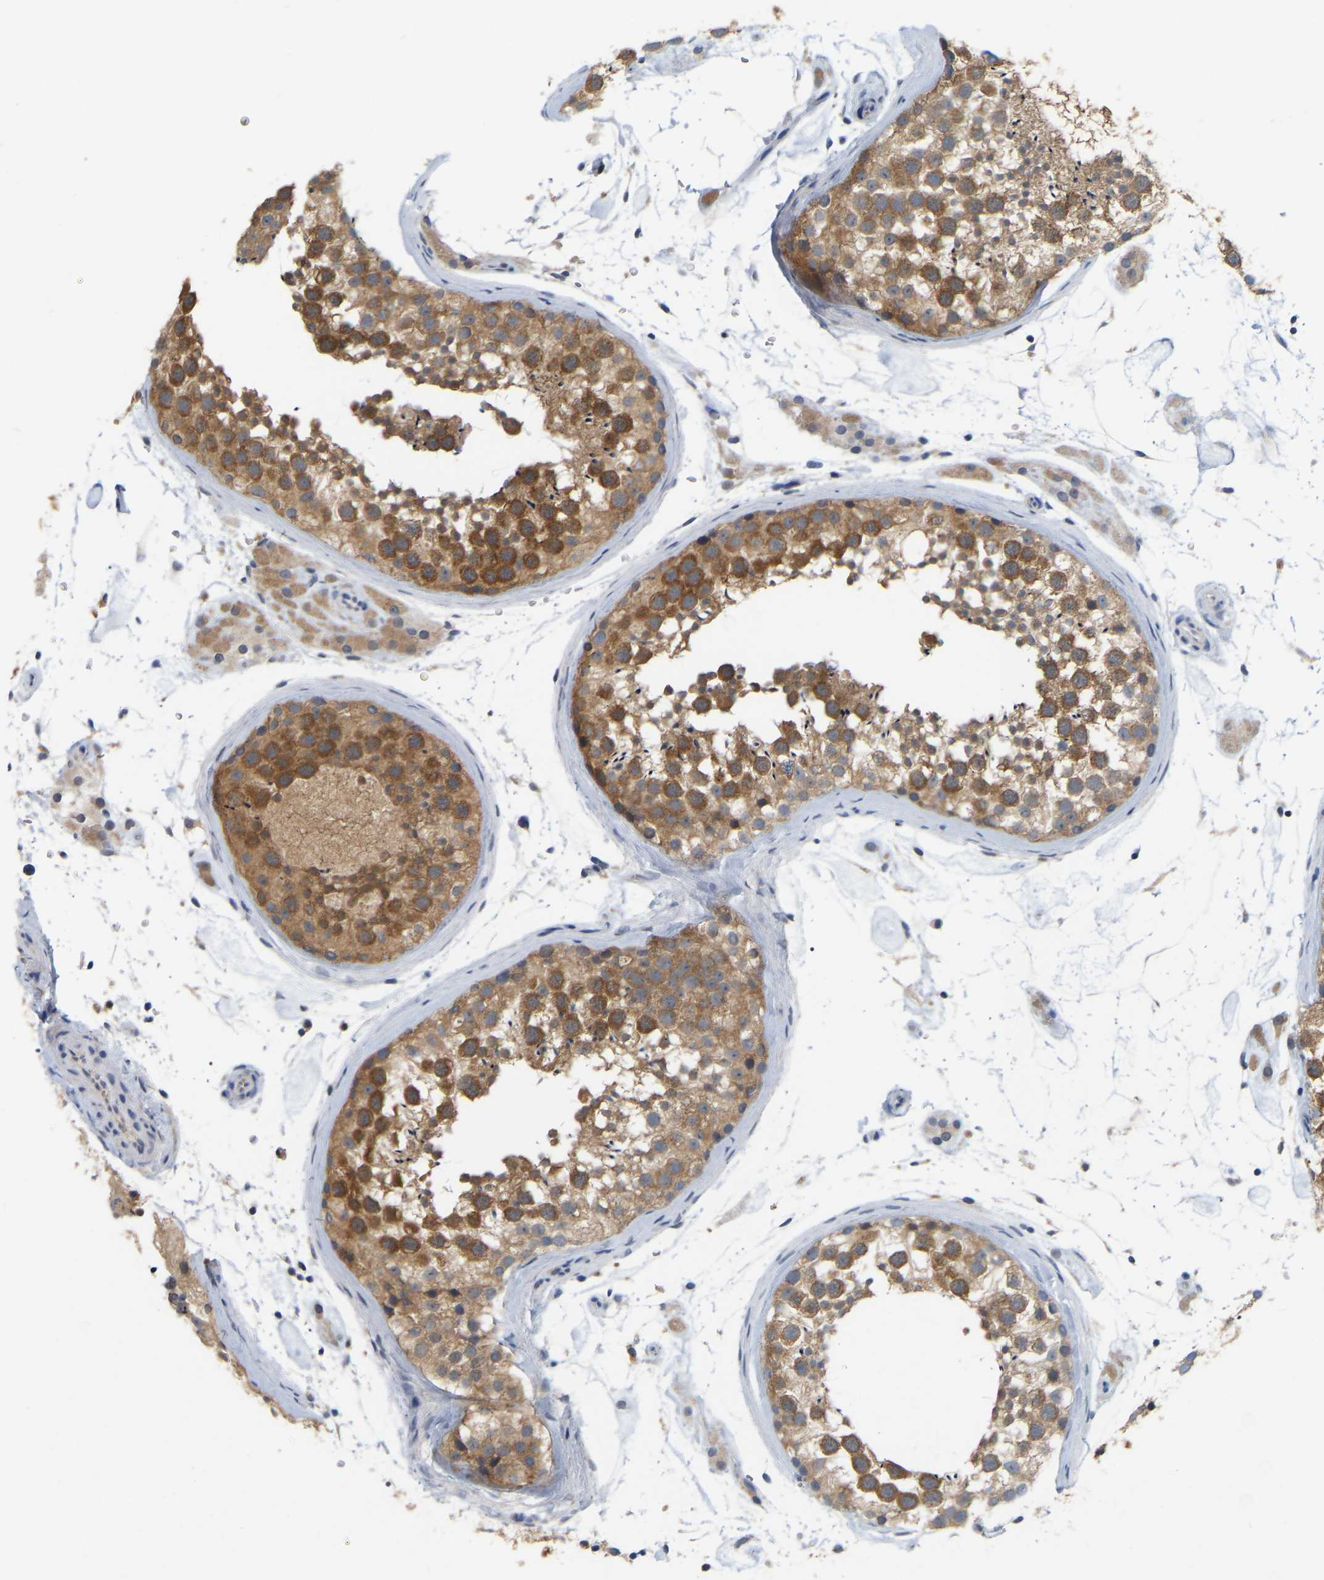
{"staining": {"intensity": "strong", "quantity": "25%-75%", "location": "cytoplasmic/membranous"}, "tissue": "testis", "cell_type": "Cells in seminiferous ducts", "image_type": "normal", "snomed": [{"axis": "morphology", "description": "Normal tissue, NOS"}, {"axis": "topography", "description": "Testis"}], "caption": "The image reveals immunohistochemical staining of benign testis. There is strong cytoplasmic/membranous staining is seen in about 25%-75% of cells in seminiferous ducts. Nuclei are stained in blue.", "gene": "WIPI2", "patient": {"sex": "male", "age": 46}}